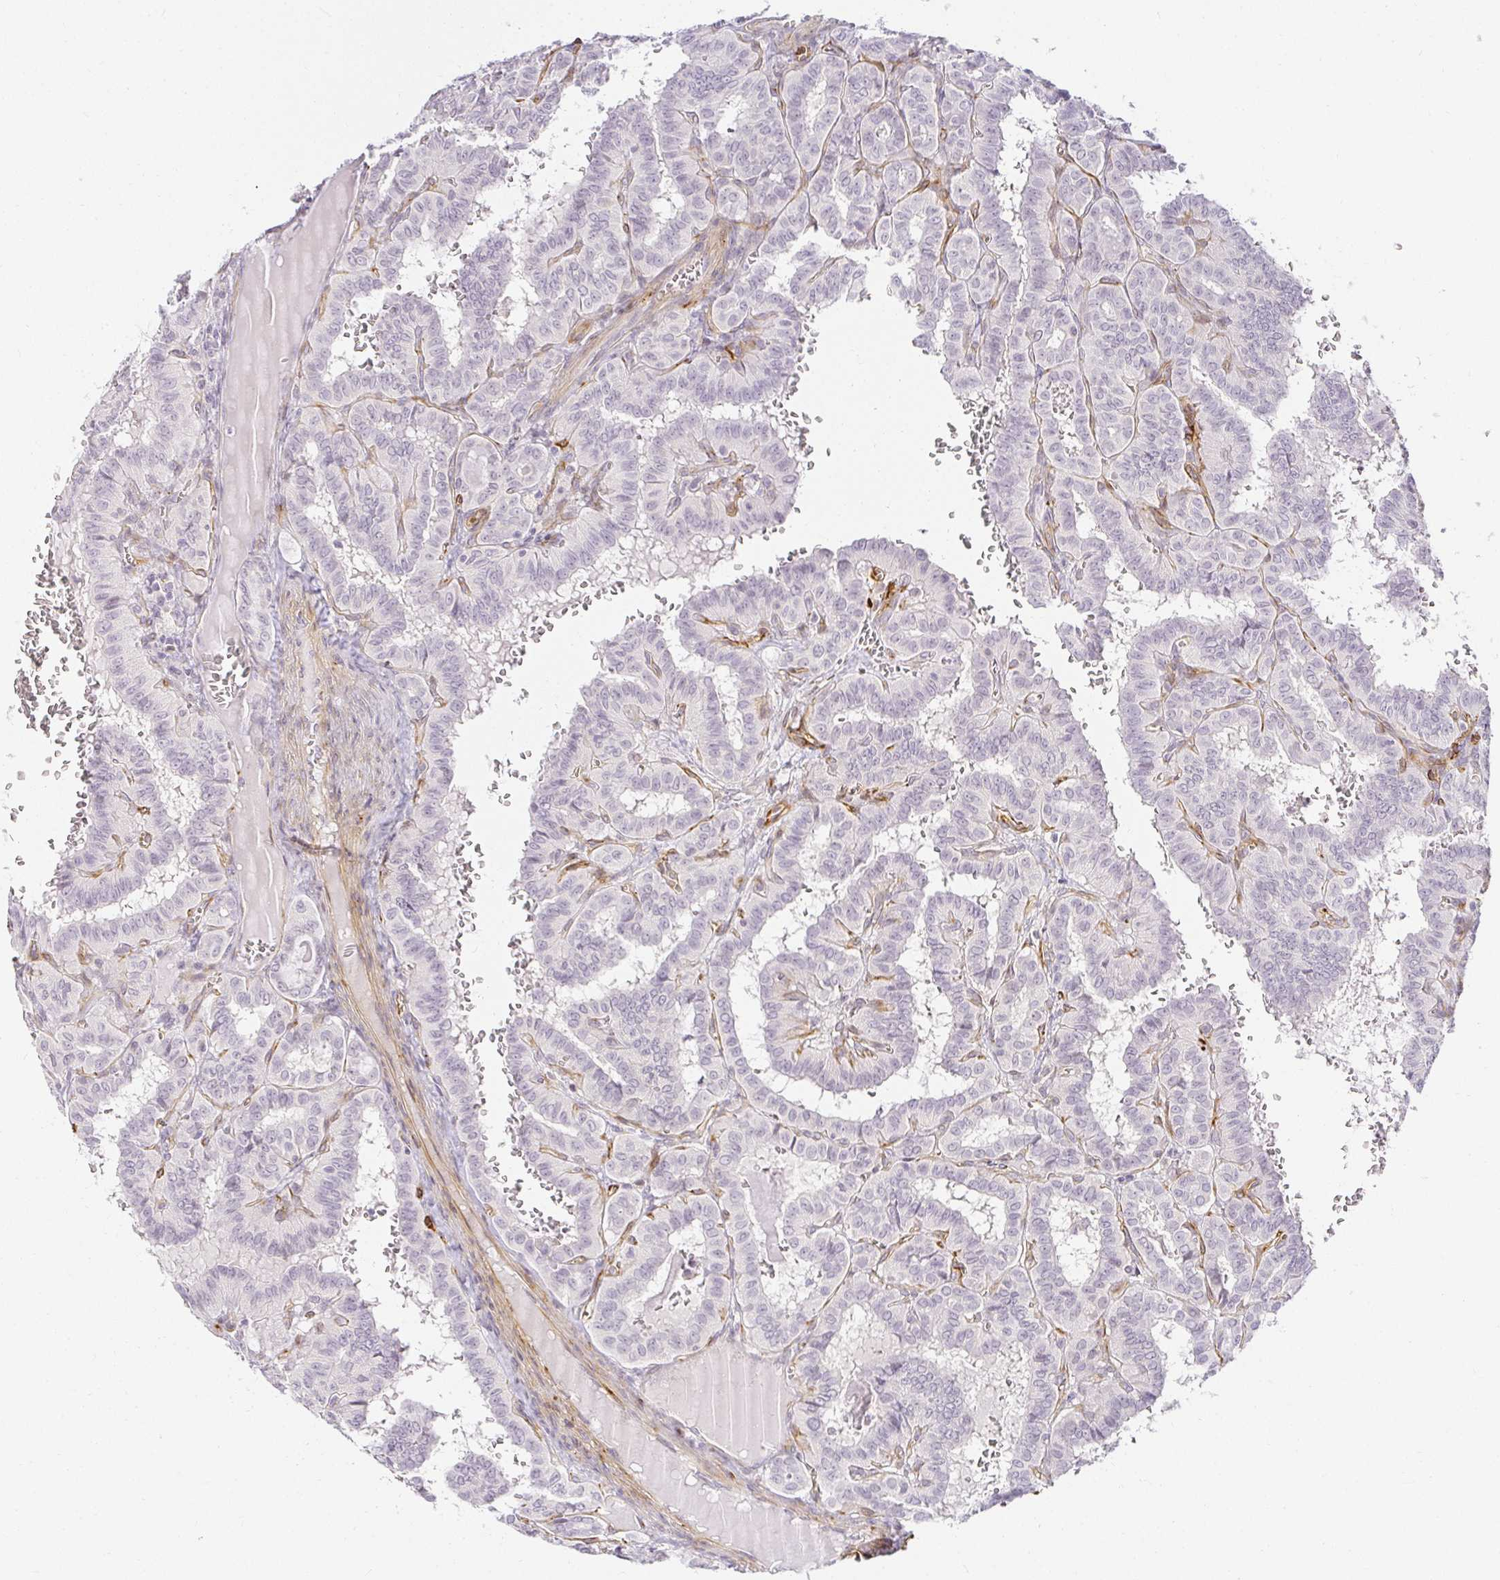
{"staining": {"intensity": "negative", "quantity": "none", "location": "none"}, "tissue": "thyroid cancer", "cell_type": "Tumor cells", "image_type": "cancer", "snomed": [{"axis": "morphology", "description": "Papillary adenocarcinoma, NOS"}, {"axis": "topography", "description": "Thyroid gland"}], "caption": "IHC of human thyroid cancer displays no expression in tumor cells. Nuclei are stained in blue.", "gene": "ACAN", "patient": {"sex": "female", "age": 21}}